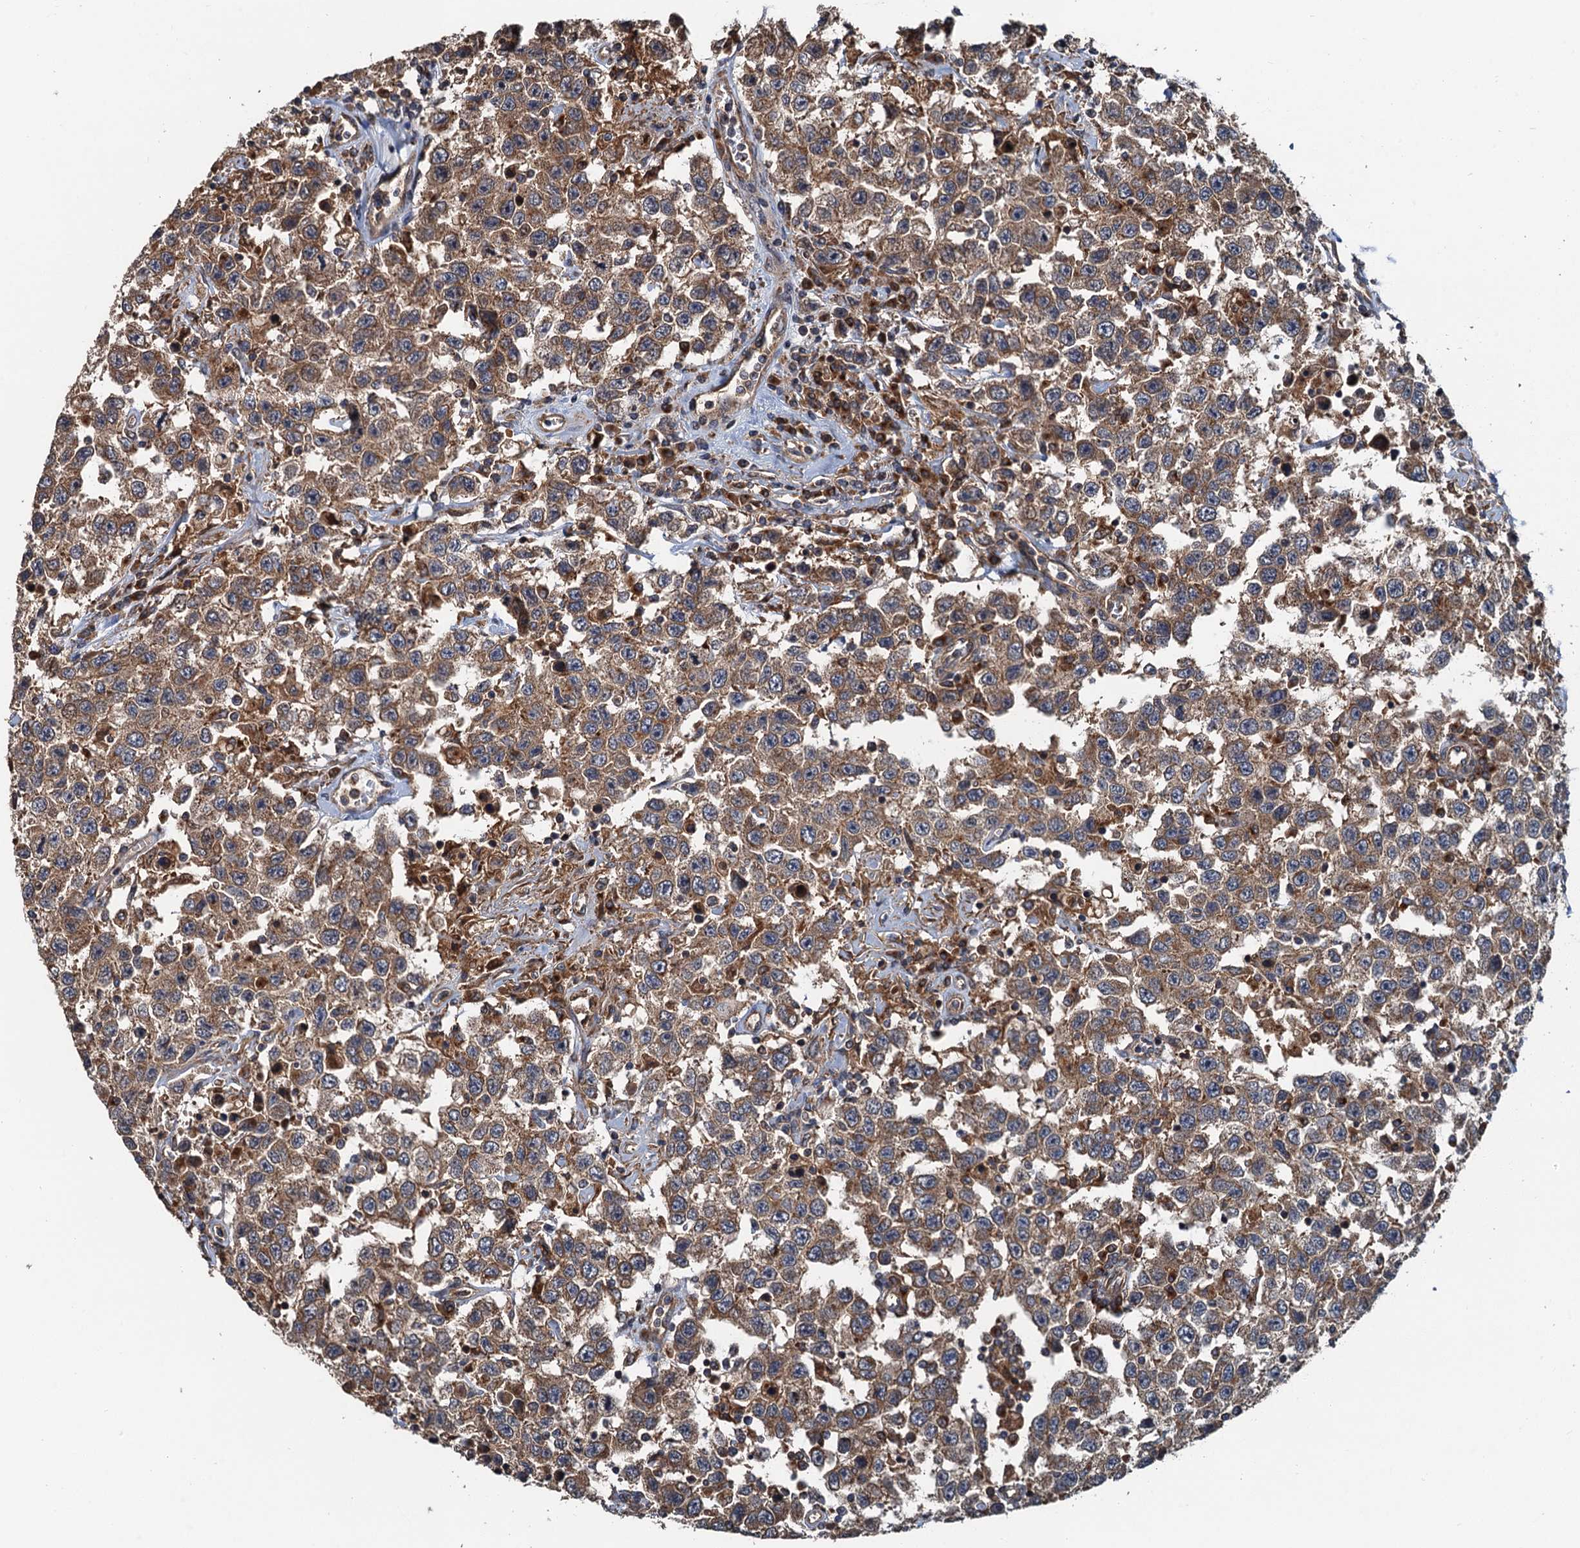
{"staining": {"intensity": "moderate", "quantity": ">75%", "location": "cytoplasmic/membranous"}, "tissue": "testis cancer", "cell_type": "Tumor cells", "image_type": "cancer", "snomed": [{"axis": "morphology", "description": "Seminoma, NOS"}, {"axis": "topography", "description": "Testis"}], "caption": "A photomicrograph showing moderate cytoplasmic/membranous staining in approximately >75% of tumor cells in seminoma (testis), as visualized by brown immunohistochemical staining.", "gene": "COG3", "patient": {"sex": "male", "age": 41}}